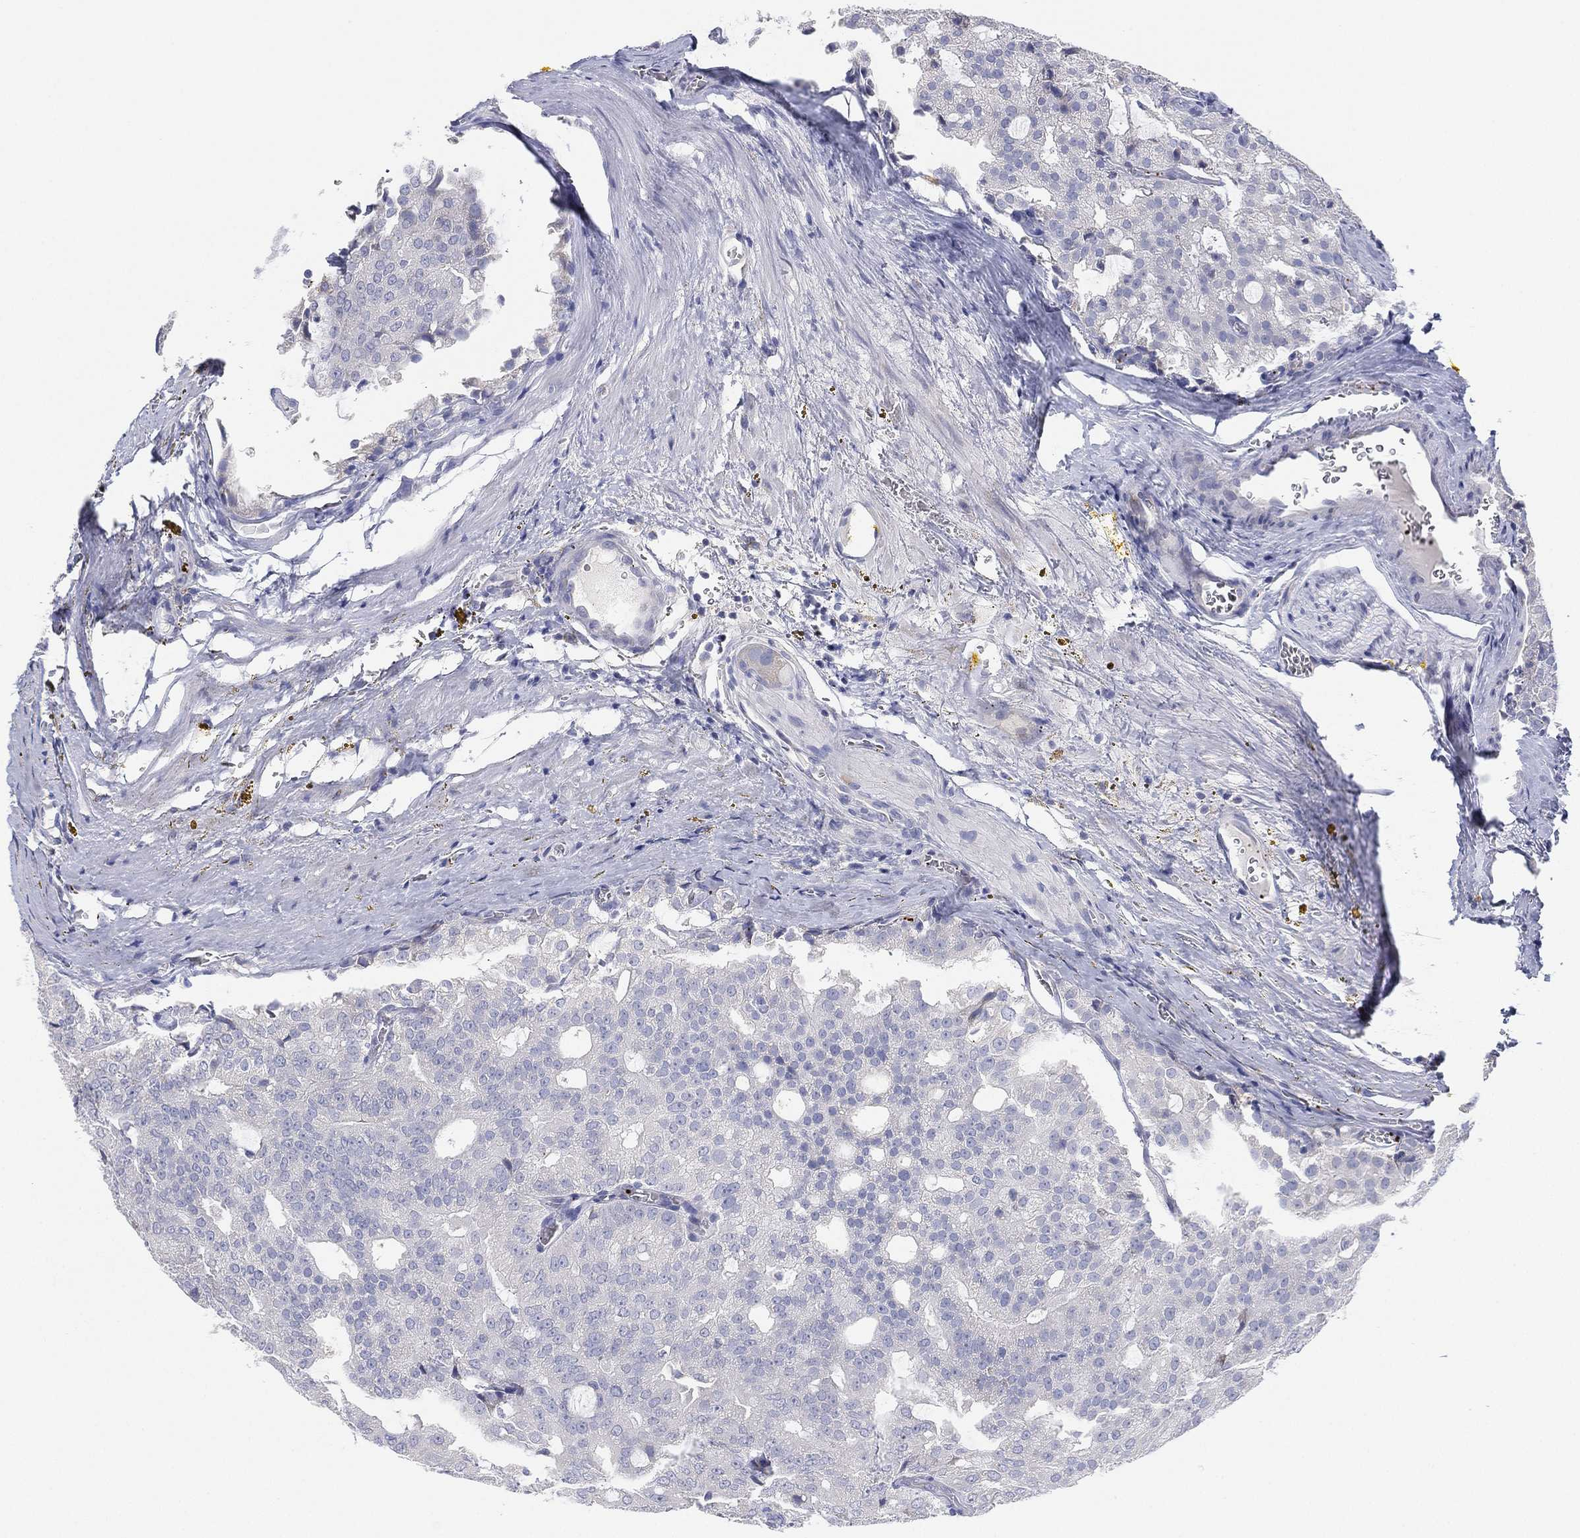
{"staining": {"intensity": "negative", "quantity": "none", "location": "none"}, "tissue": "prostate cancer", "cell_type": "Tumor cells", "image_type": "cancer", "snomed": [{"axis": "morphology", "description": "Adenocarcinoma, NOS"}, {"axis": "topography", "description": "Prostate and seminal vesicle, NOS"}, {"axis": "topography", "description": "Prostate"}], "caption": "Image shows no protein staining in tumor cells of adenocarcinoma (prostate) tissue.", "gene": "TMEM40", "patient": {"sex": "male", "age": 67}}